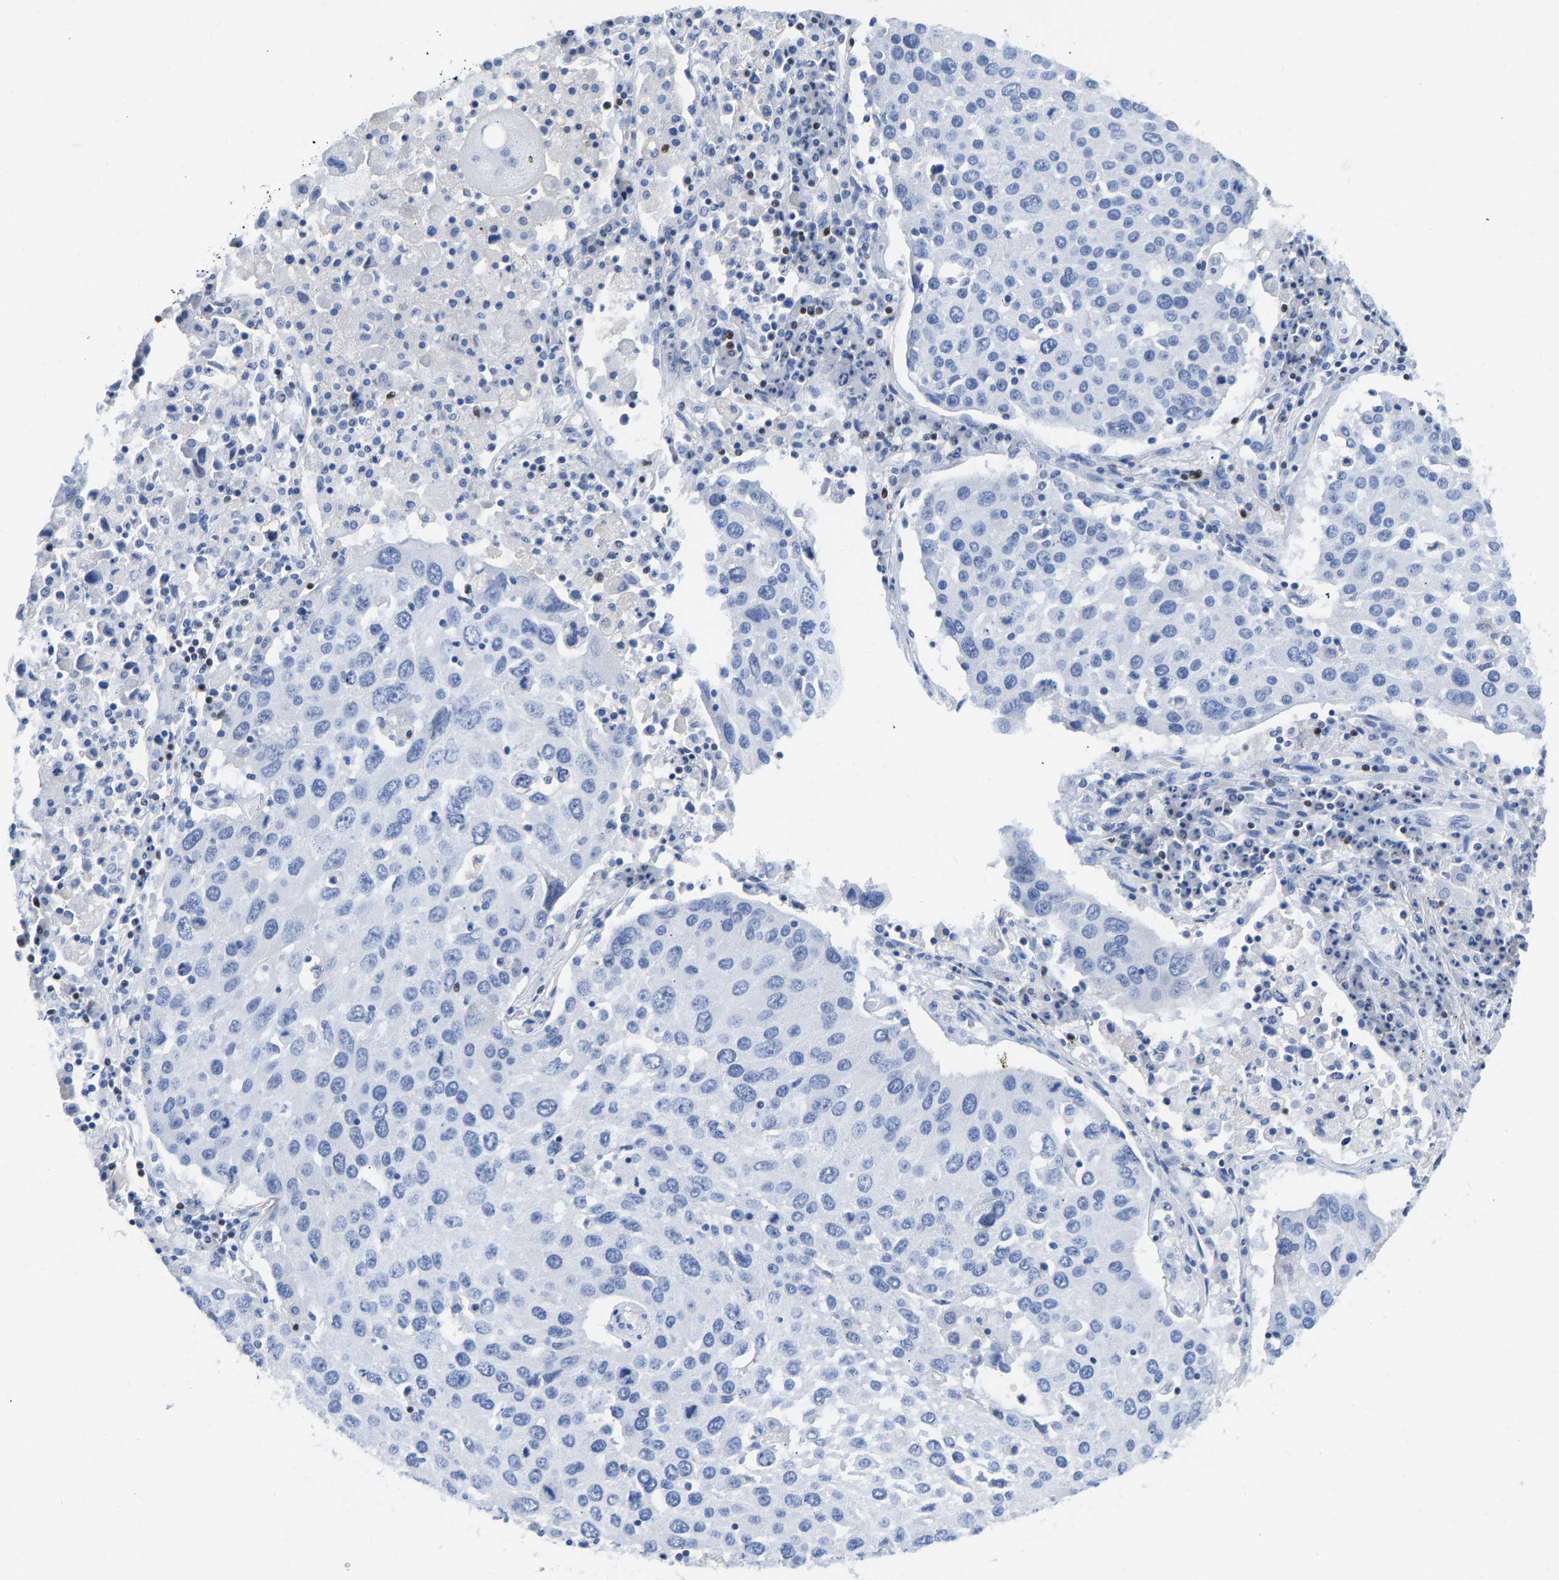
{"staining": {"intensity": "negative", "quantity": "none", "location": "none"}, "tissue": "lung cancer", "cell_type": "Tumor cells", "image_type": "cancer", "snomed": [{"axis": "morphology", "description": "Squamous cell carcinoma, NOS"}, {"axis": "topography", "description": "Lung"}], "caption": "Micrograph shows no significant protein positivity in tumor cells of lung cancer. Nuclei are stained in blue.", "gene": "TCF7", "patient": {"sex": "male", "age": 65}}